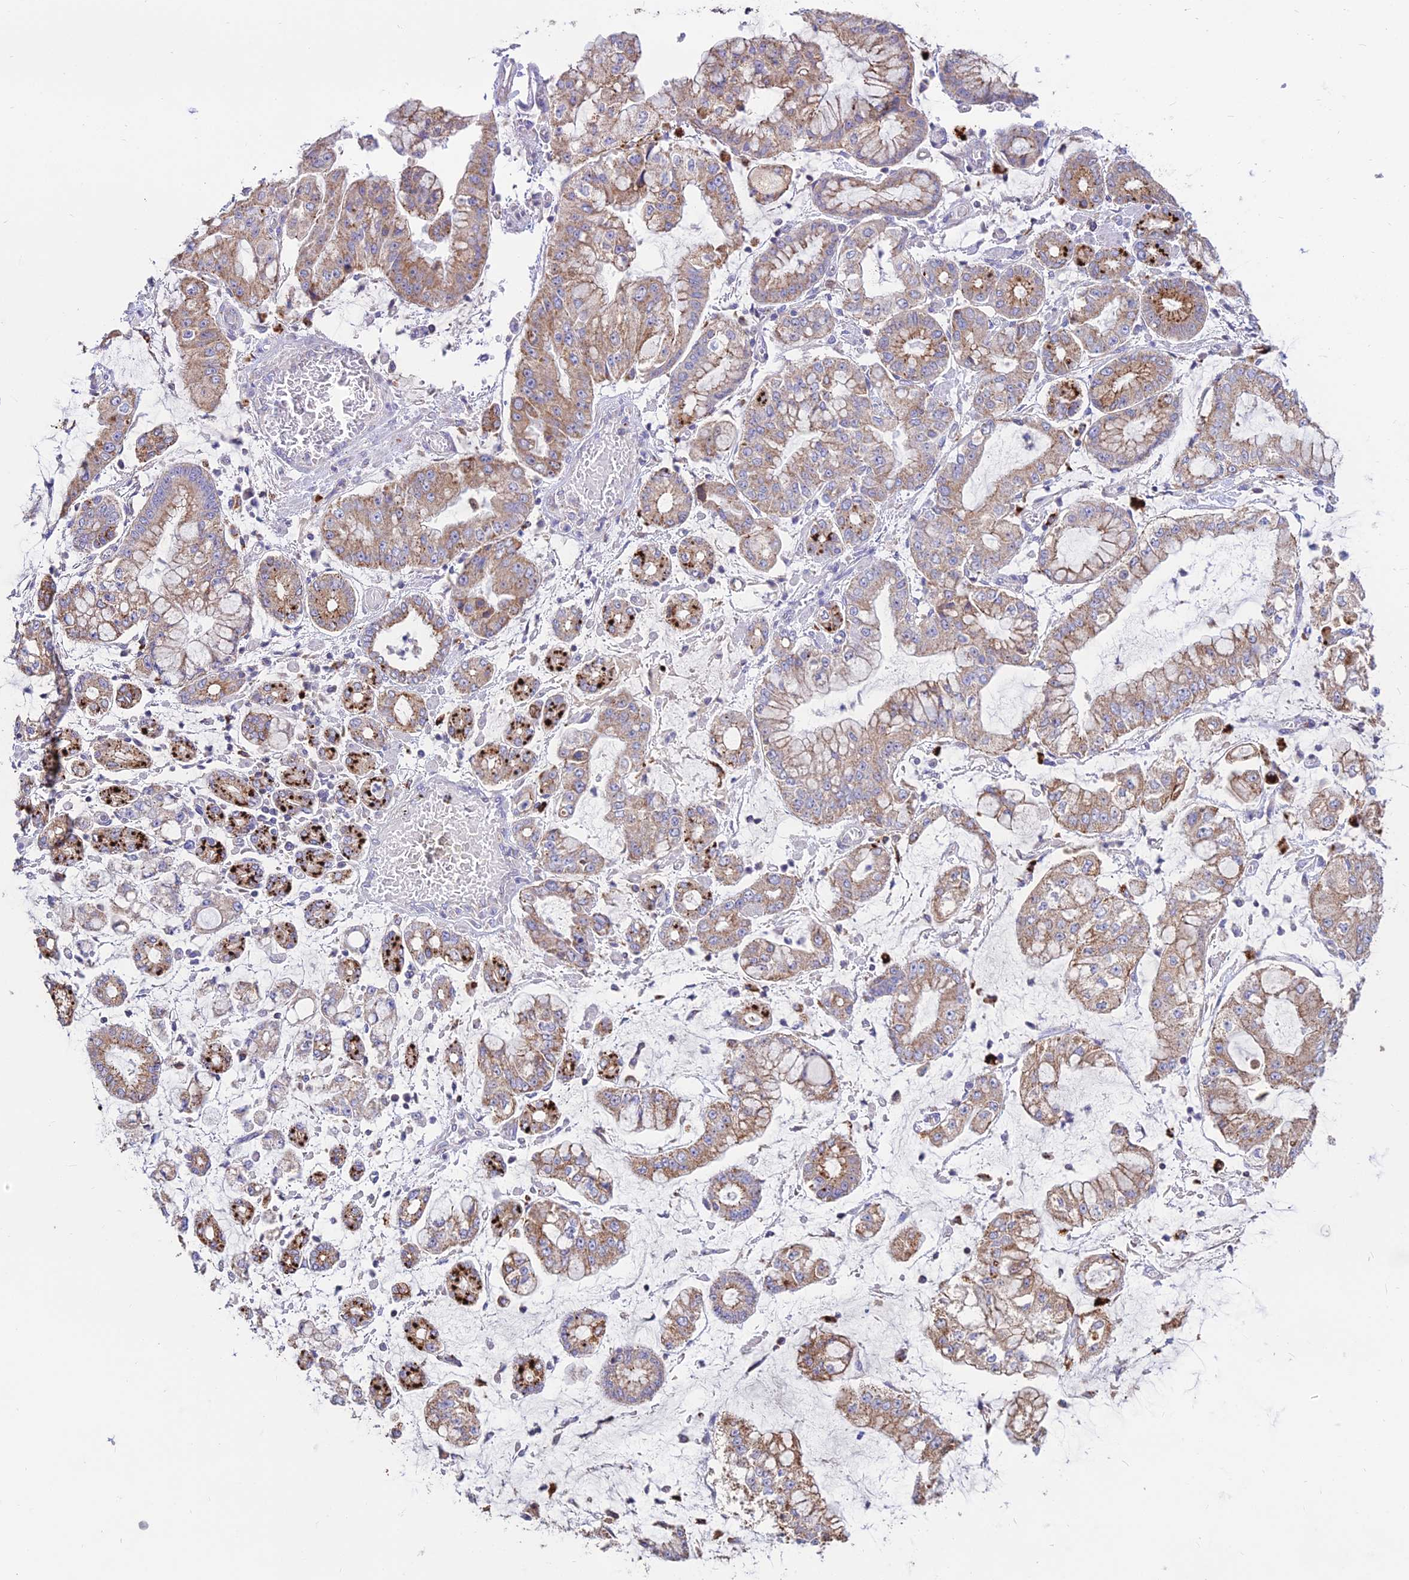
{"staining": {"intensity": "moderate", "quantity": ">75%", "location": "cytoplasmic/membranous"}, "tissue": "stomach cancer", "cell_type": "Tumor cells", "image_type": "cancer", "snomed": [{"axis": "morphology", "description": "Adenocarcinoma, NOS"}, {"axis": "topography", "description": "Stomach"}], "caption": "About >75% of tumor cells in human stomach adenocarcinoma exhibit moderate cytoplasmic/membranous protein staining as visualized by brown immunohistochemical staining.", "gene": "PNLIPRP3", "patient": {"sex": "male", "age": 76}}